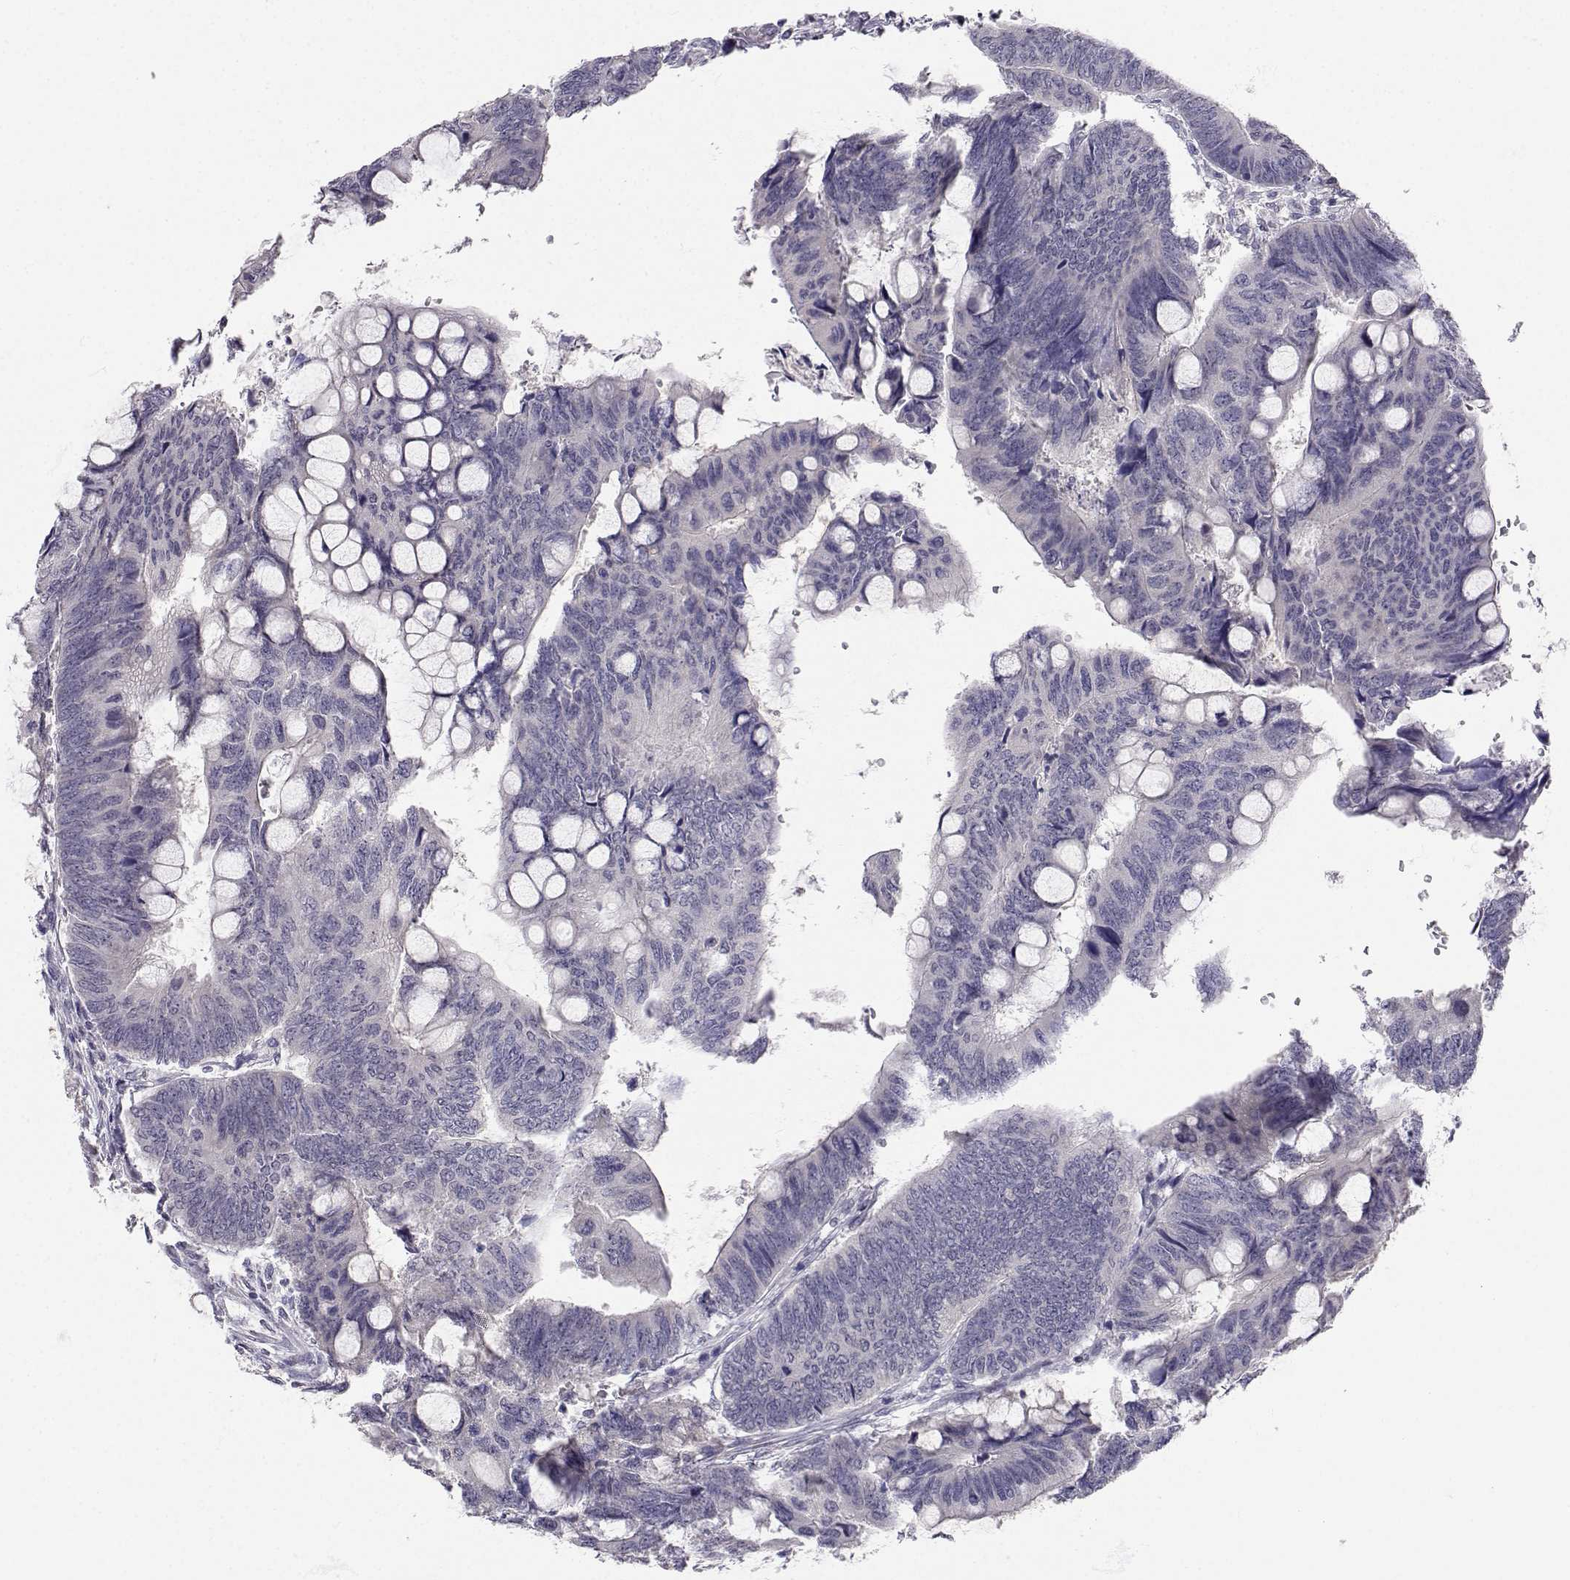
{"staining": {"intensity": "negative", "quantity": "none", "location": "none"}, "tissue": "colorectal cancer", "cell_type": "Tumor cells", "image_type": "cancer", "snomed": [{"axis": "morphology", "description": "Normal tissue, NOS"}, {"axis": "morphology", "description": "Adenocarcinoma, NOS"}, {"axis": "topography", "description": "Rectum"}], "caption": "Protein analysis of colorectal cancer reveals no significant positivity in tumor cells.", "gene": "SLC6A3", "patient": {"sex": "male", "age": 92}}